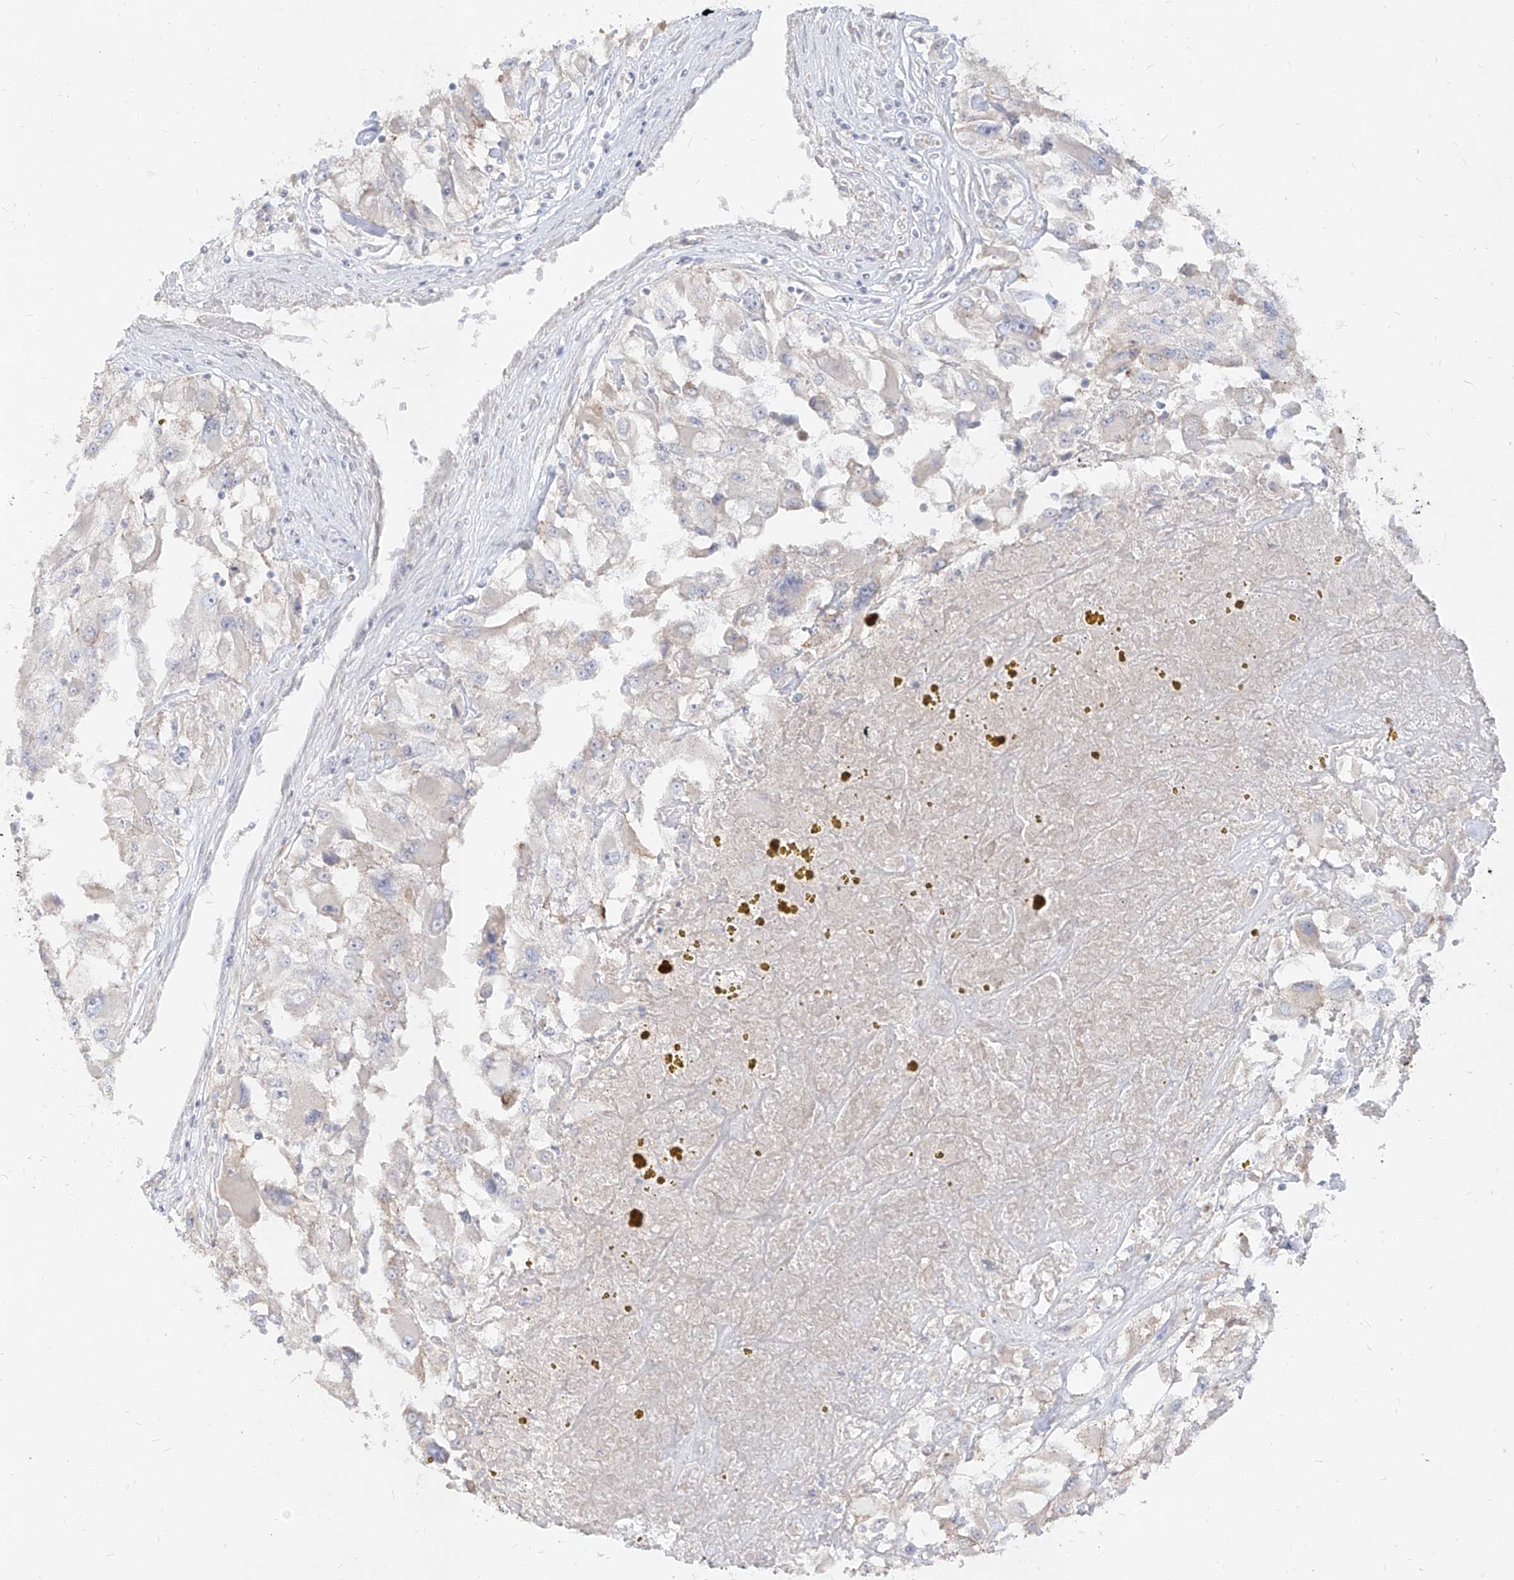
{"staining": {"intensity": "negative", "quantity": "none", "location": "none"}, "tissue": "renal cancer", "cell_type": "Tumor cells", "image_type": "cancer", "snomed": [{"axis": "morphology", "description": "Adenocarcinoma, NOS"}, {"axis": "topography", "description": "Kidney"}], "caption": "IHC micrograph of human renal cancer stained for a protein (brown), which shows no staining in tumor cells. (DAB IHC visualized using brightfield microscopy, high magnification).", "gene": "RBFOX3", "patient": {"sex": "female", "age": 52}}